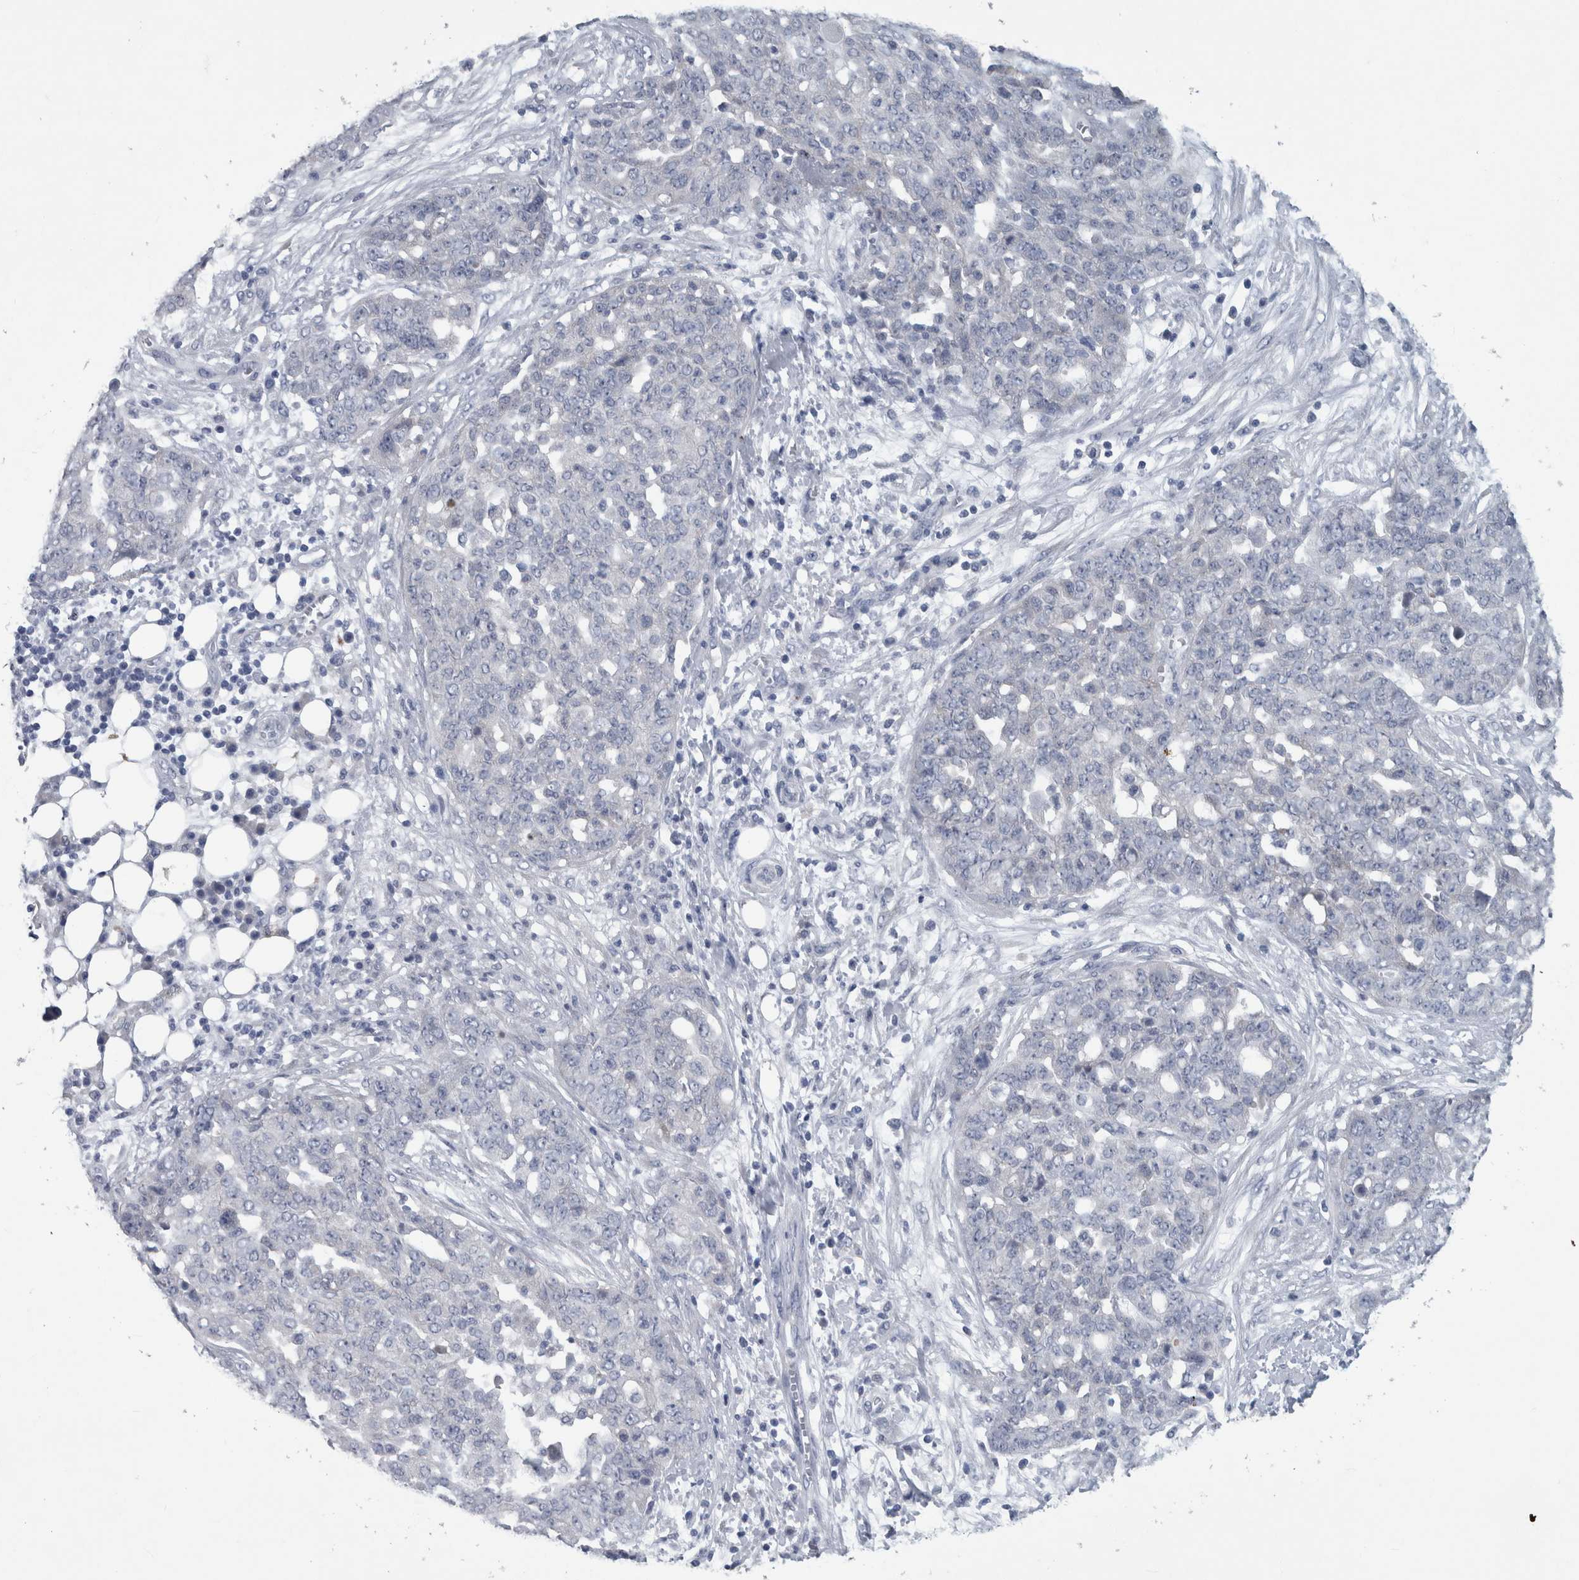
{"staining": {"intensity": "negative", "quantity": "none", "location": "none"}, "tissue": "ovarian cancer", "cell_type": "Tumor cells", "image_type": "cancer", "snomed": [{"axis": "morphology", "description": "Cystadenocarcinoma, serous, NOS"}, {"axis": "topography", "description": "Soft tissue"}, {"axis": "topography", "description": "Ovary"}], "caption": "DAB (3,3'-diaminobenzidine) immunohistochemical staining of human ovarian cancer reveals no significant staining in tumor cells.", "gene": "FAM83H", "patient": {"sex": "female", "age": 57}}